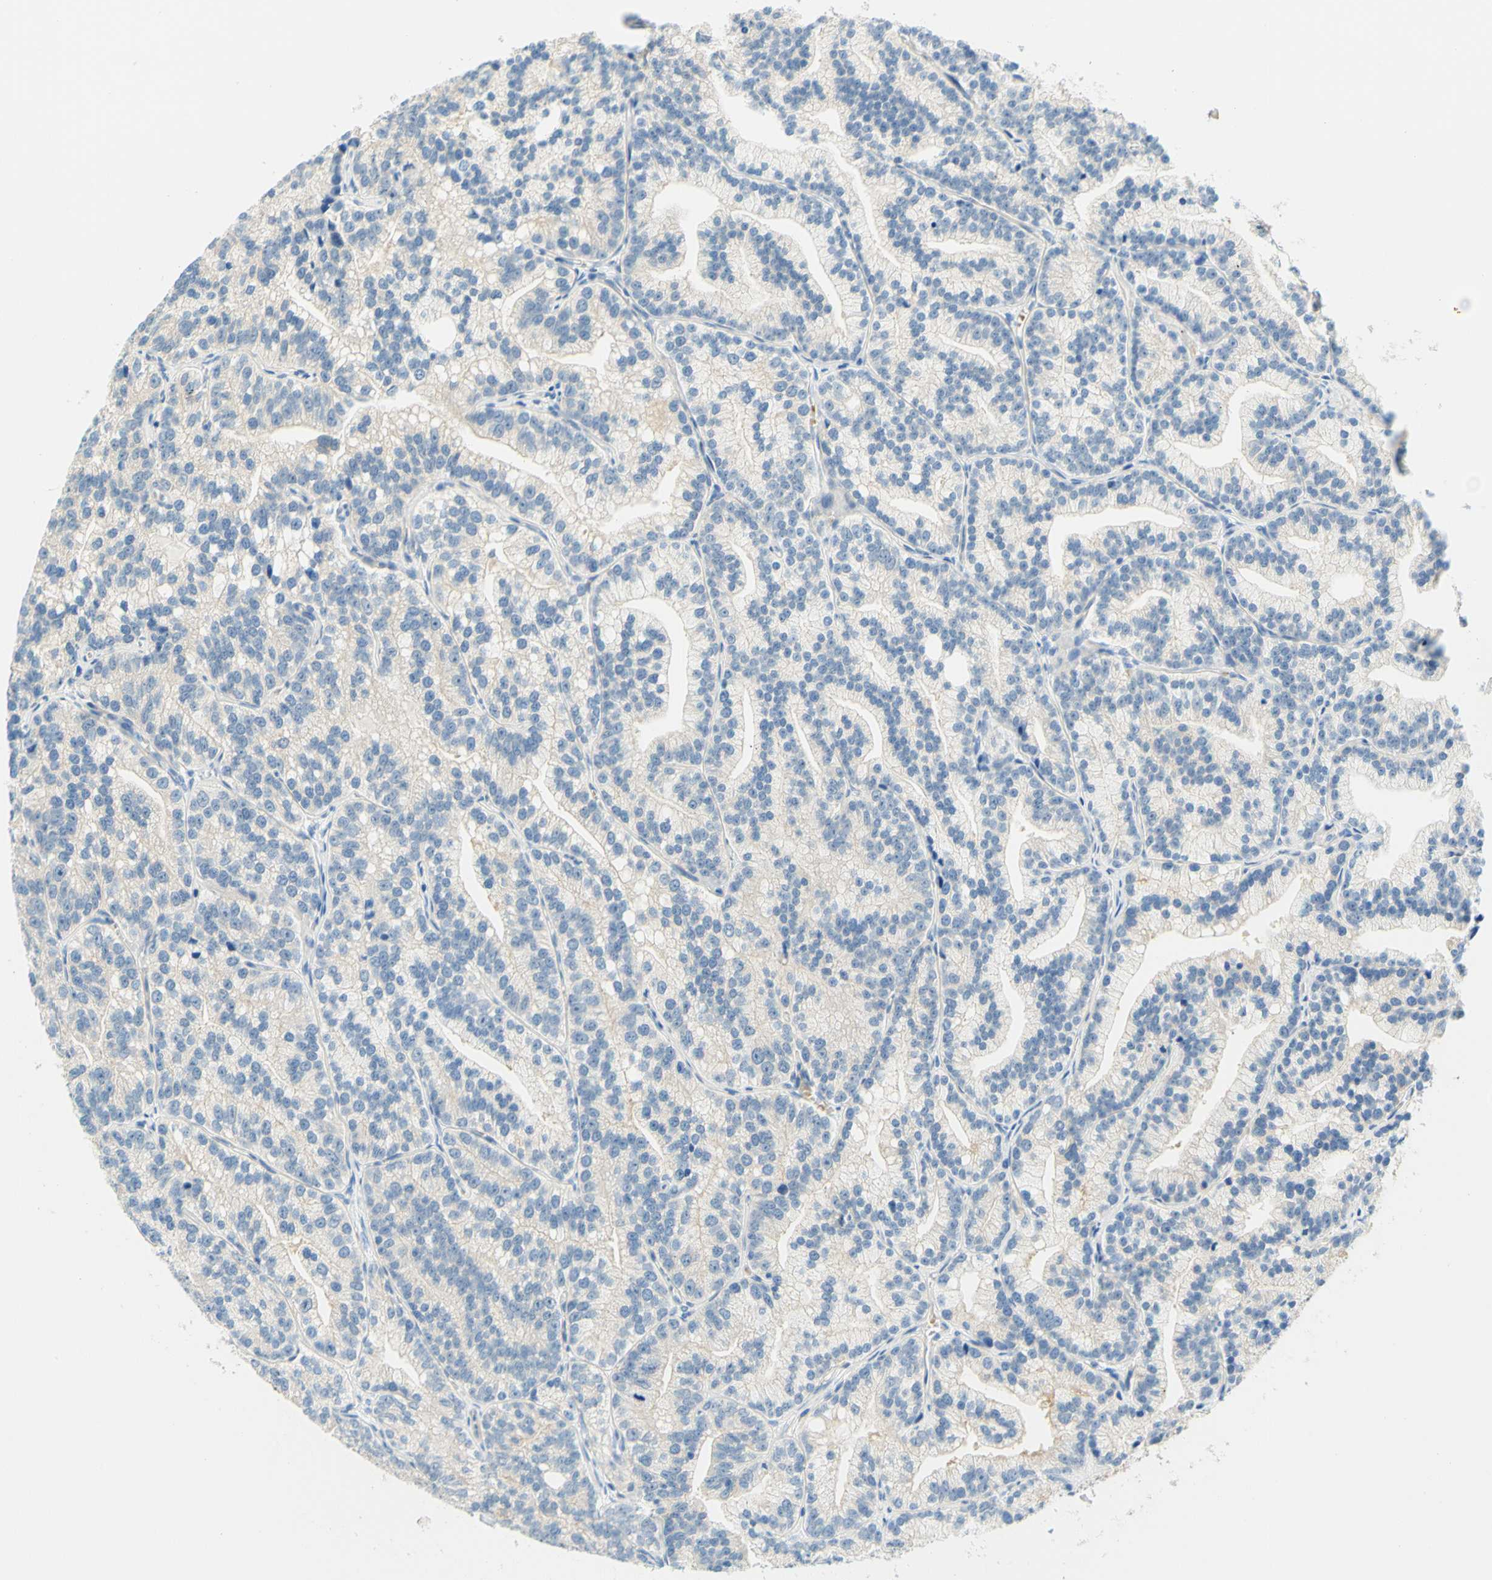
{"staining": {"intensity": "weak", "quantity": "<25%", "location": "cytoplasmic/membranous"}, "tissue": "prostate cancer", "cell_type": "Tumor cells", "image_type": "cancer", "snomed": [{"axis": "morphology", "description": "Adenocarcinoma, Low grade"}, {"axis": "topography", "description": "Prostate"}], "caption": "Tumor cells show no significant protein expression in prostate adenocarcinoma (low-grade). (IHC, brightfield microscopy, high magnification).", "gene": "ENTREP2", "patient": {"sex": "male", "age": 89}}